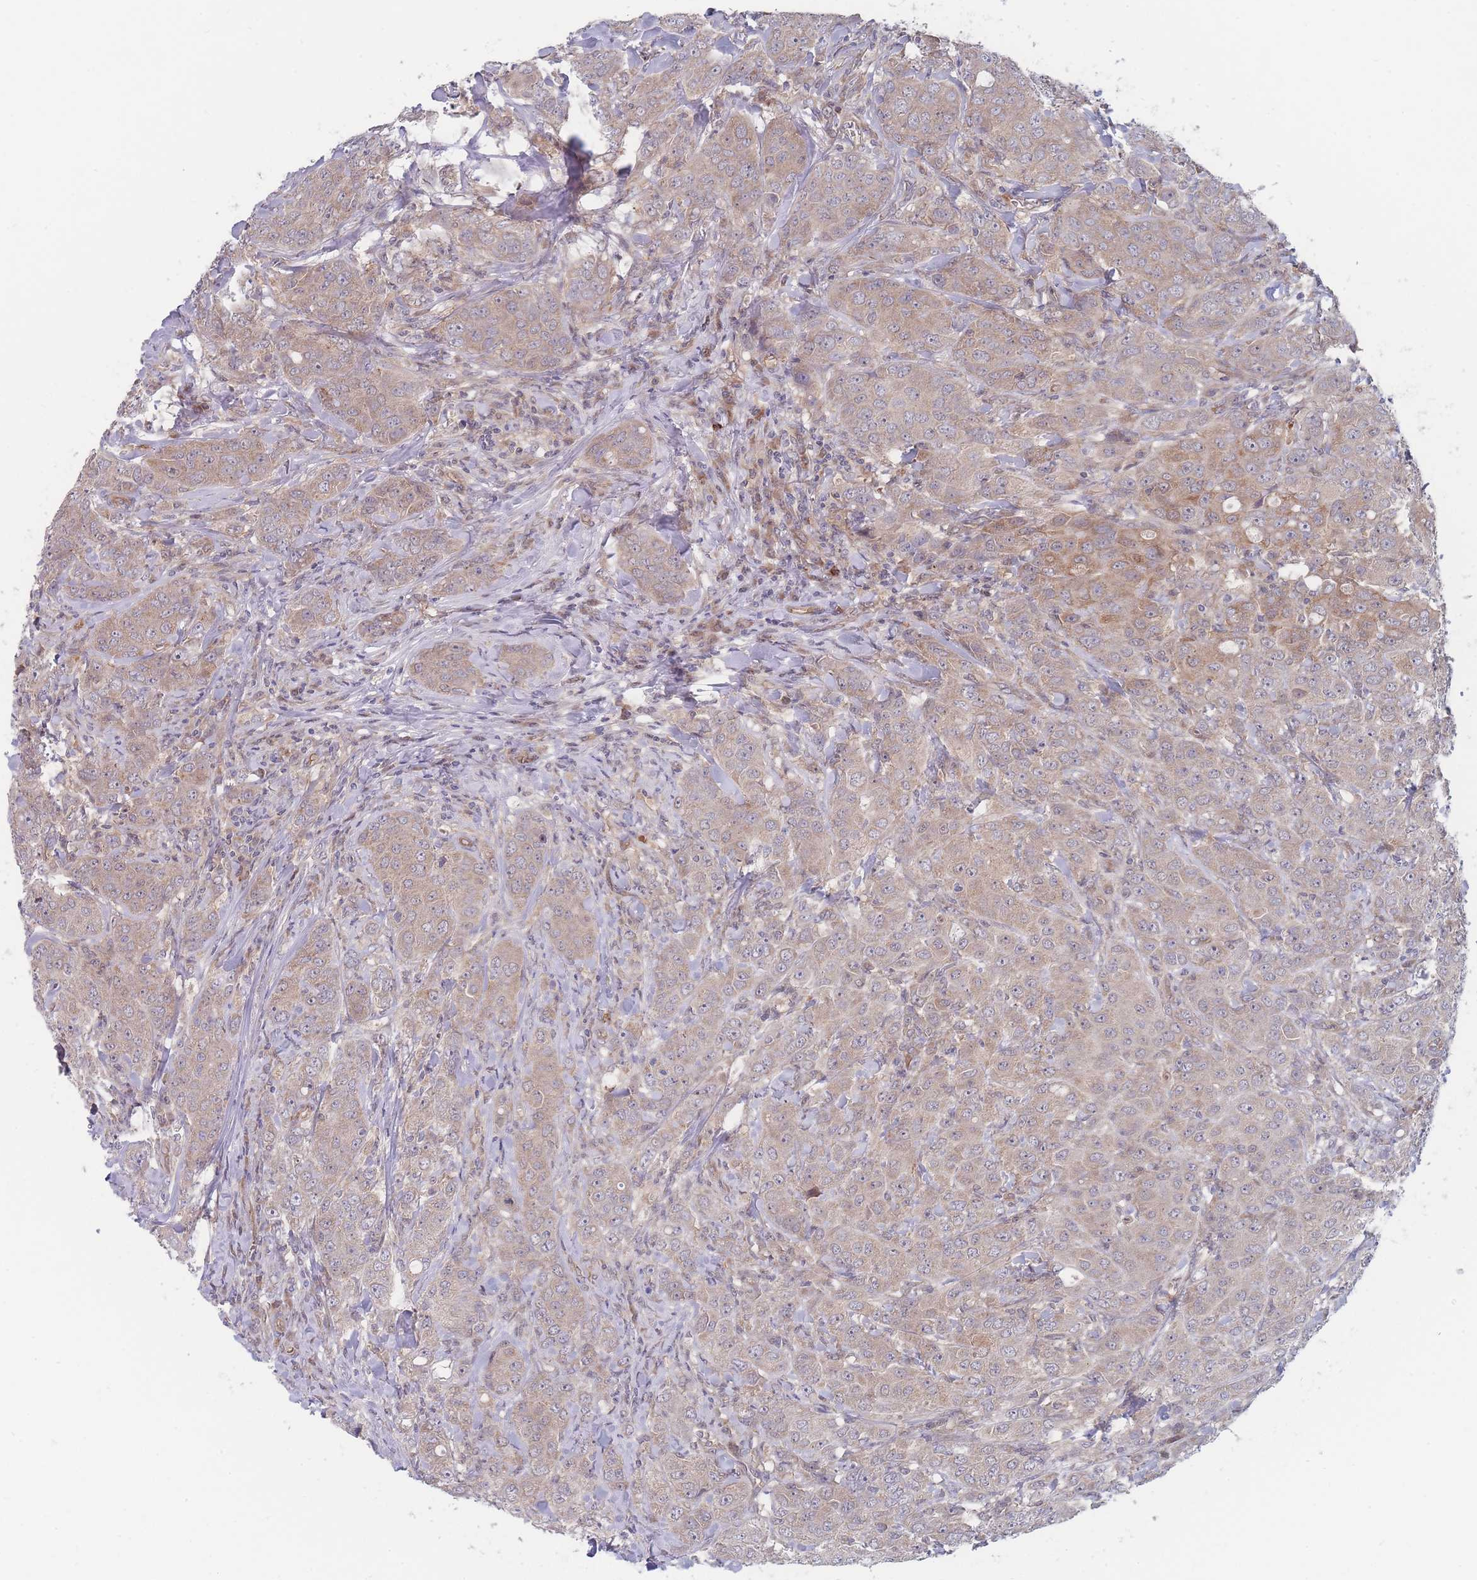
{"staining": {"intensity": "weak", "quantity": ">75%", "location": "cytoplasmic/membranous"}, "tissue": "breast cancer", "cell_type": "Tumor cells", "image_type": "cancer", "snomed": [{"axis": "morphology", "description": "Duct carcinoma"}, {"axis": "topography", "description": "Breast"}], "caption": "This is a photomicrograph of IHC staining of breast cancer (invasive ductal carcinoma), which shows weak staining in the cytoplasmic/membranous of tumor cells.", "gene": "NUB1", "patient": {"sex": "female", "age": 43}}